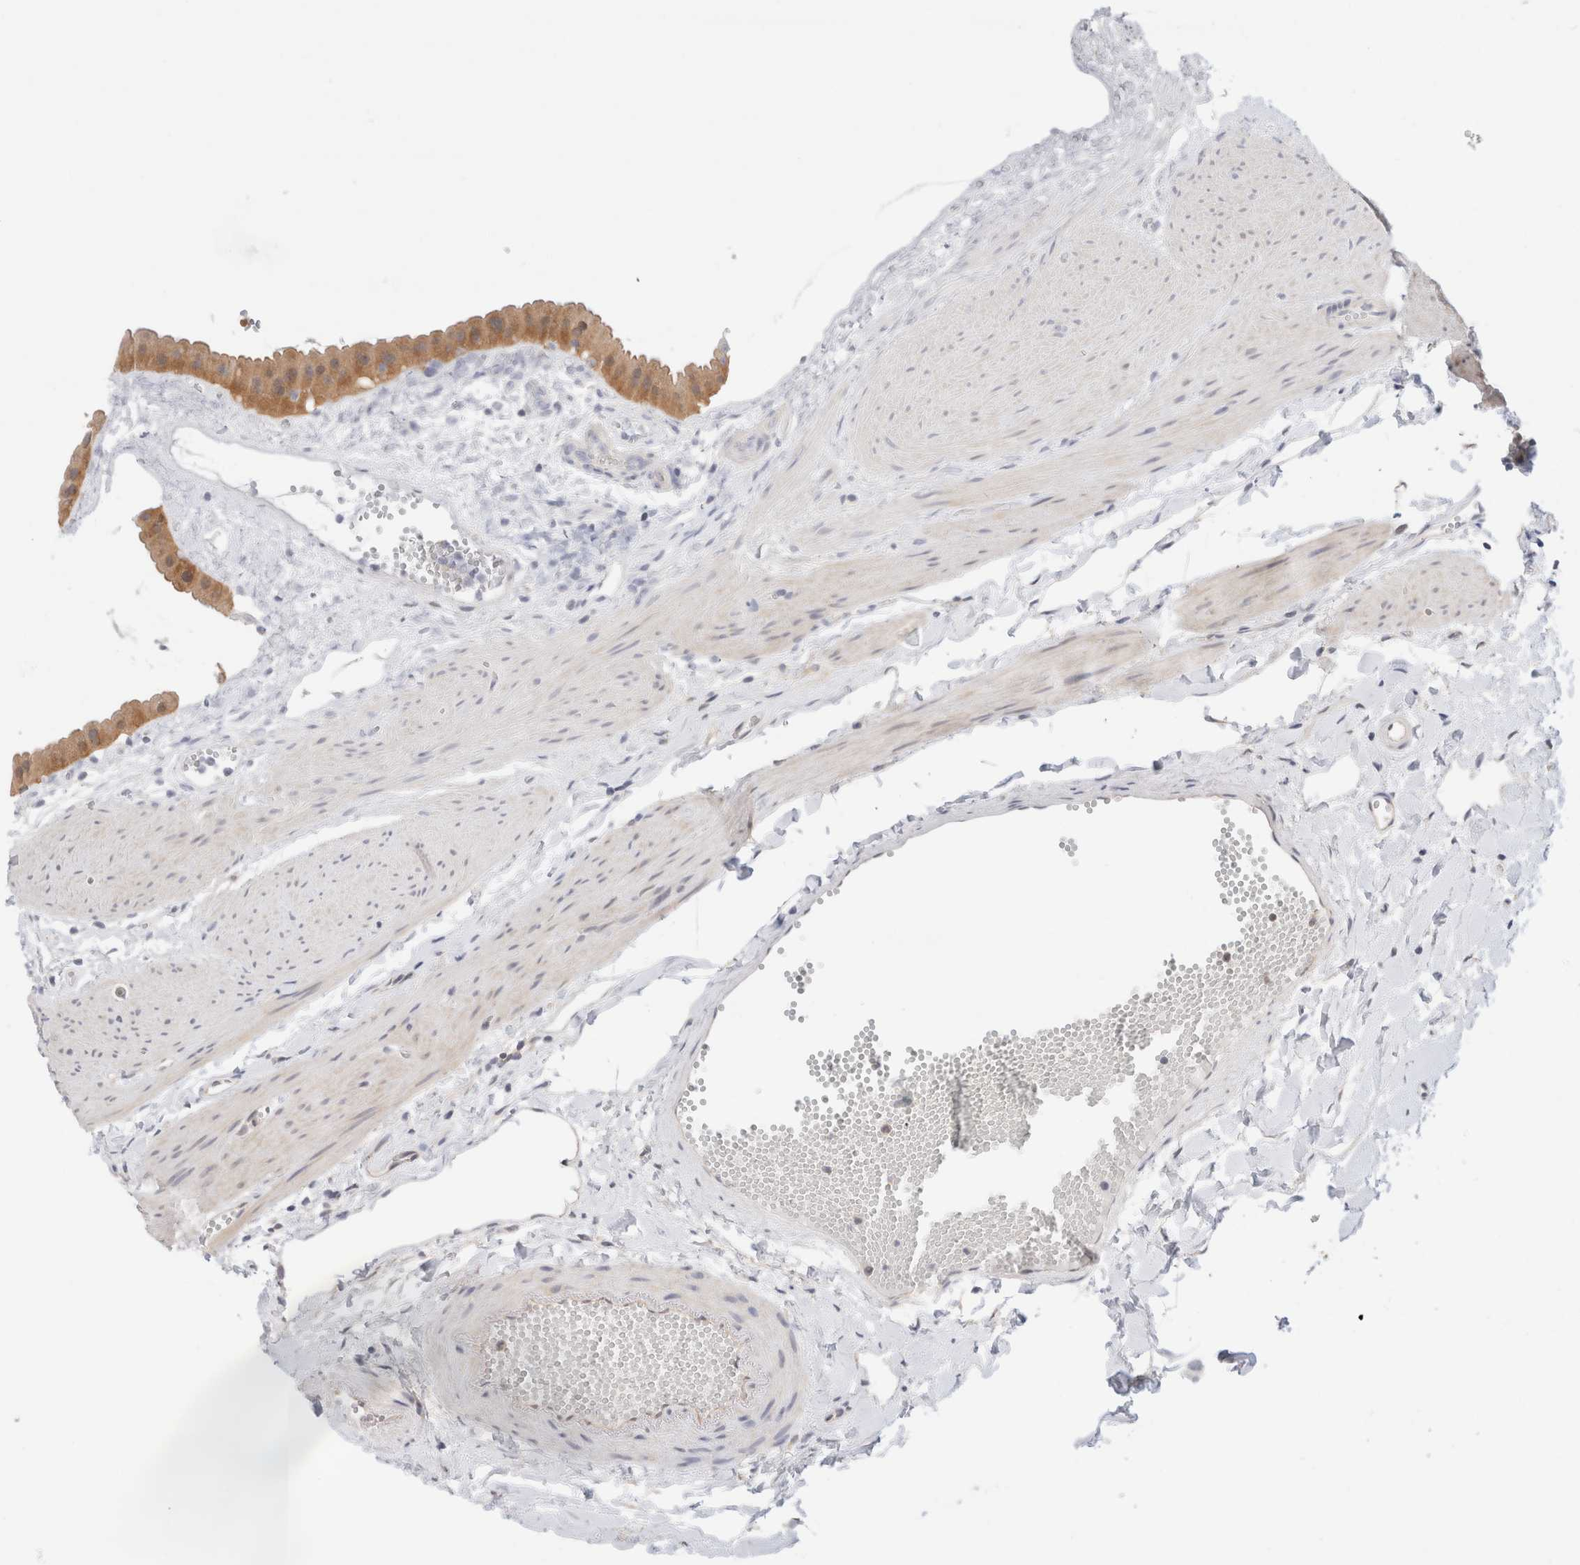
{"staining": {"intensity": "moderate", "quantity": ">75%", "location": "cytoplasmic/membranous"}, "tissue": "gallbladder", "cell_type": "Glandular cells", "image_type": "normal", "snomed": [{"axis": "morphology", "description": "Normal tissue, NOS"}, {"axis": "topography", "description": "Gallbladder"}], "caption": "A medium amount of moderate cytoplasmic/membranous staining is identified in about >75% of glandular cells in benign gallbladder.", "gene": "C17orf97", "patient": {"sex": "female", "age": 64}}